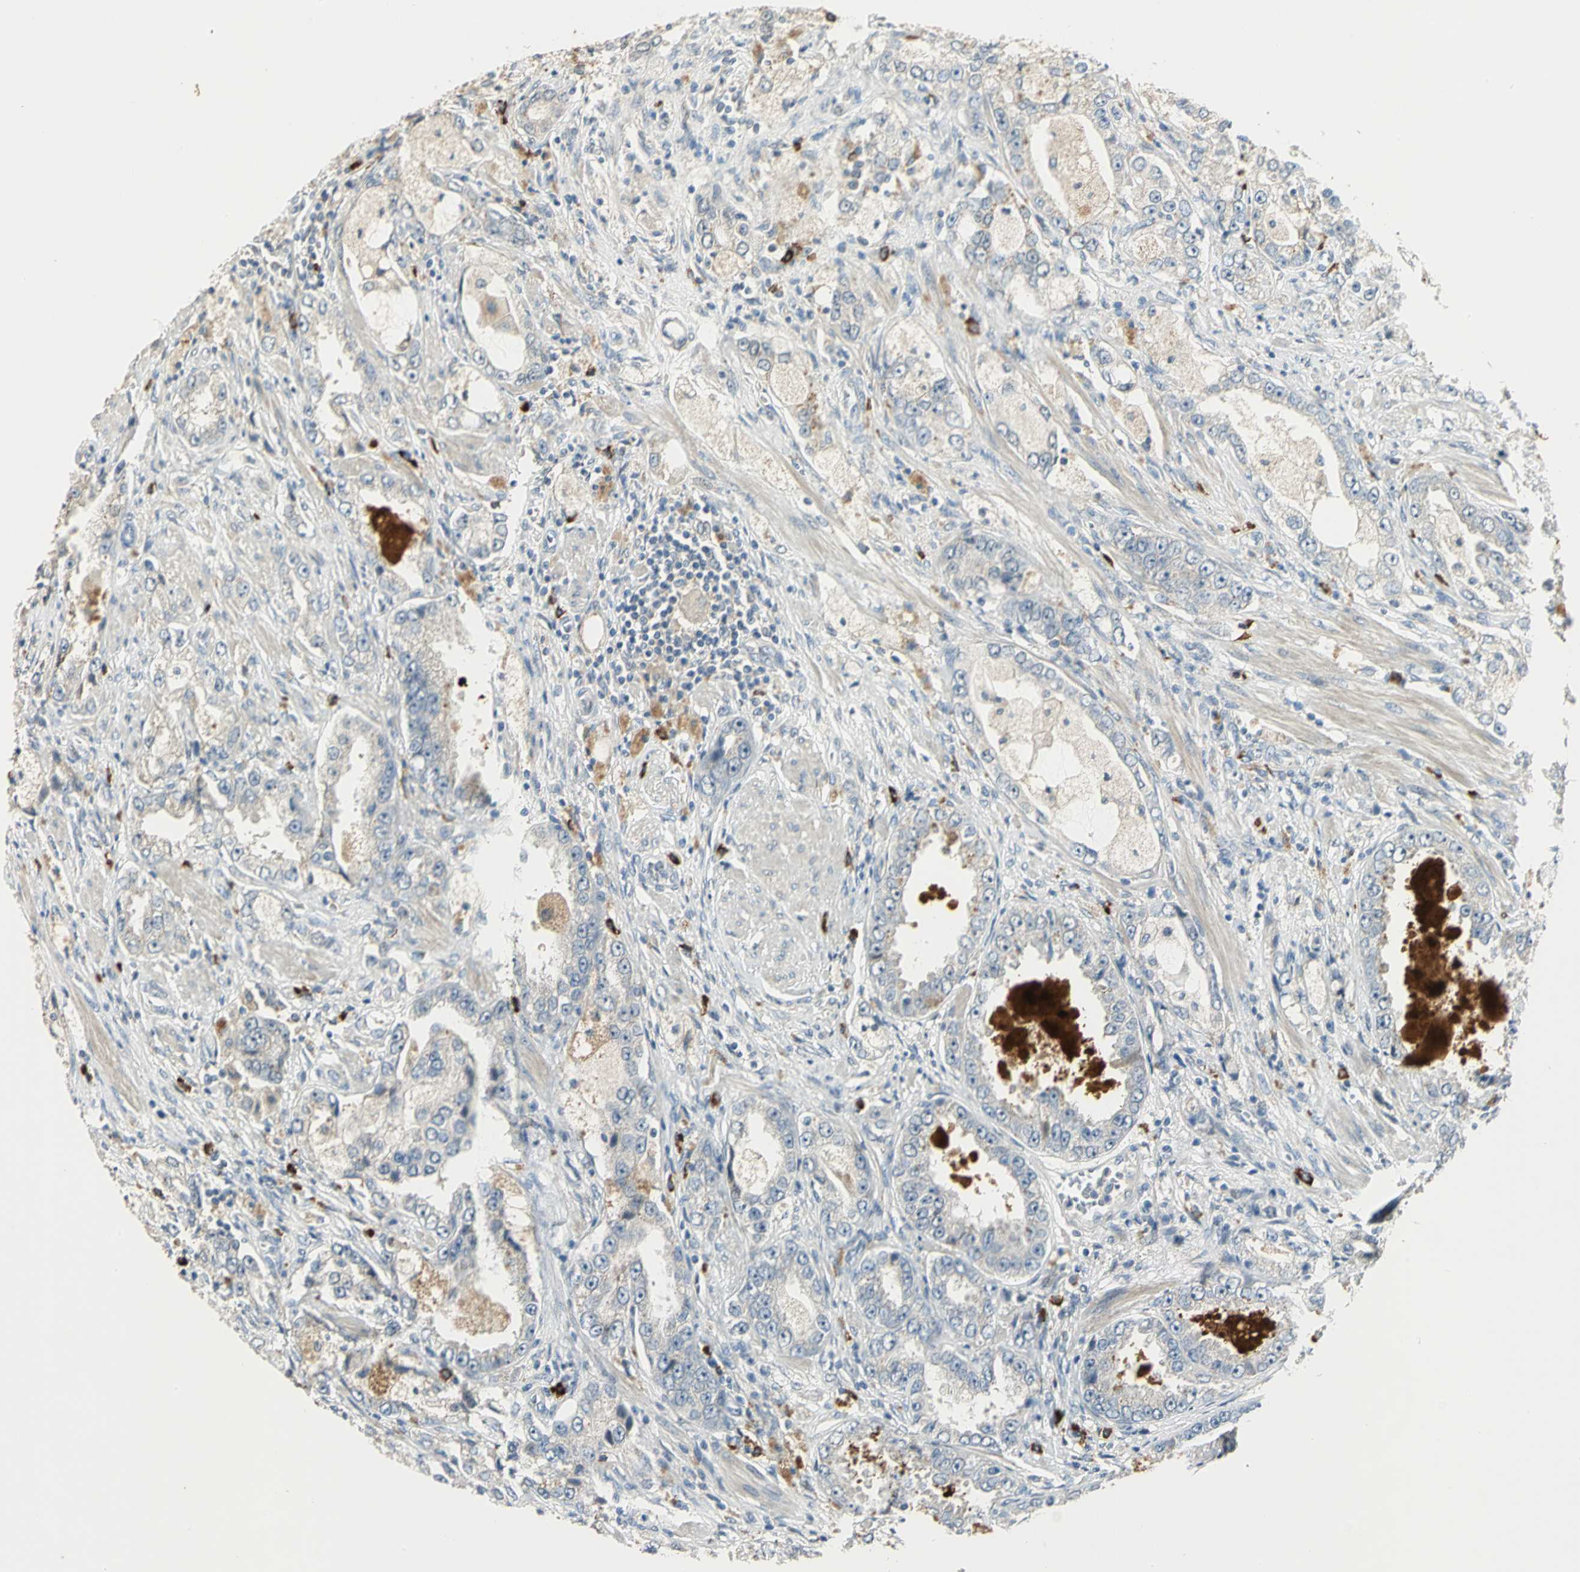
{"staining": {"intensity": "negative", "quantity": "none", "location": "none"}, "tissue": "prostate cancer", "cell_type": "Tumor cells", "image_type": "cancer", "snomed": [{"axis": "morphology", "description": "Adenocarcinoma, High grade"}, {"axis": "topography", "description": "Prostate"}], "caption": "High power microscopy micrograph of an IHC micrograph of adenocarcinoma (high-grade) (prostate), revealing no significant staining in tumor cells. (Brightfield microscopy of DAB IHC at high magnification).", "gene": "PROC", "patient": {"sex": "male", "age": 63}}